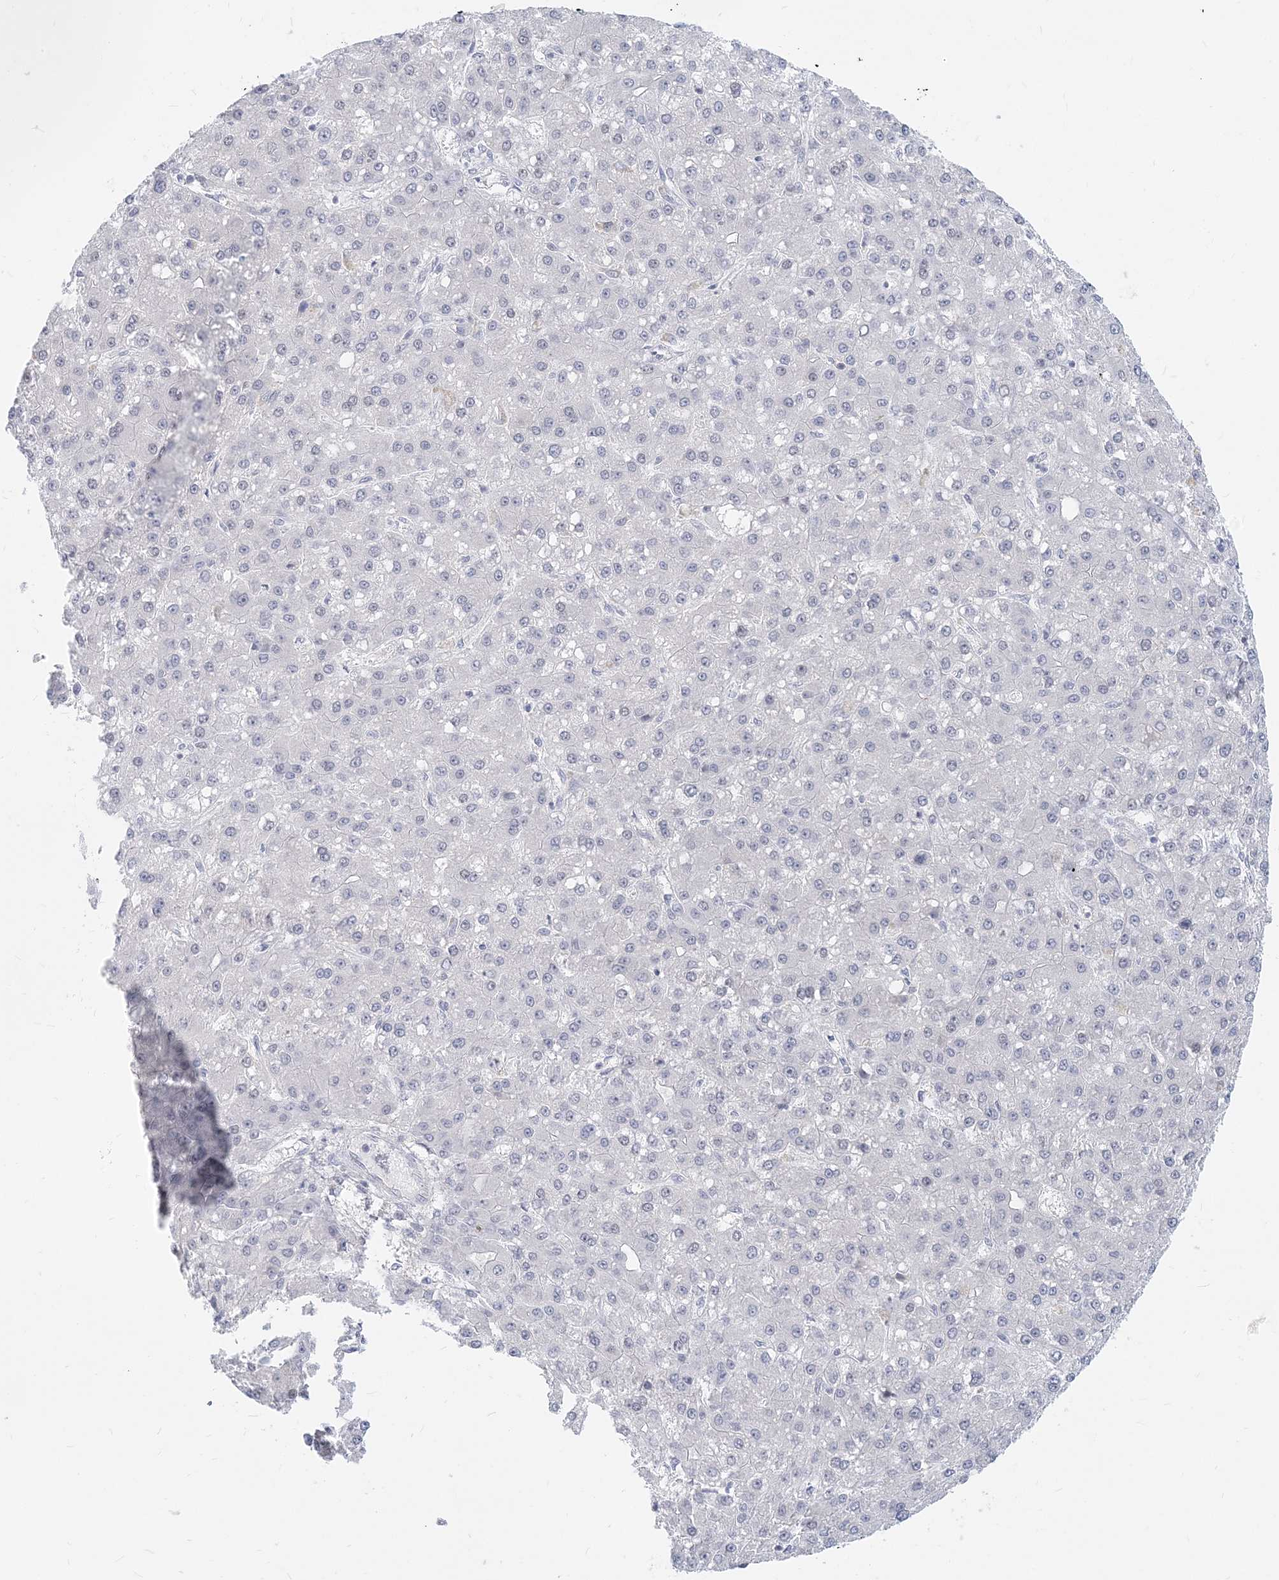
{"staining": {"intensity": "negative", "quantity": "none", "location": "none"}, "tissue": "liver cancer", "cell_type": "Tumor cells", "image_type": "cancer", "snomed": [{"axis": "morphology", "description": "Carcinoma, Hepatocellular, NOS"}, {"axis": "topography", "description": "Liver"}], "caption": "Immunohistochemical staining of liver cancer exhibits no significant expression in tumor cells.", "gene": "GMPPA", "patient": {"sex": "male", "age": 67}}